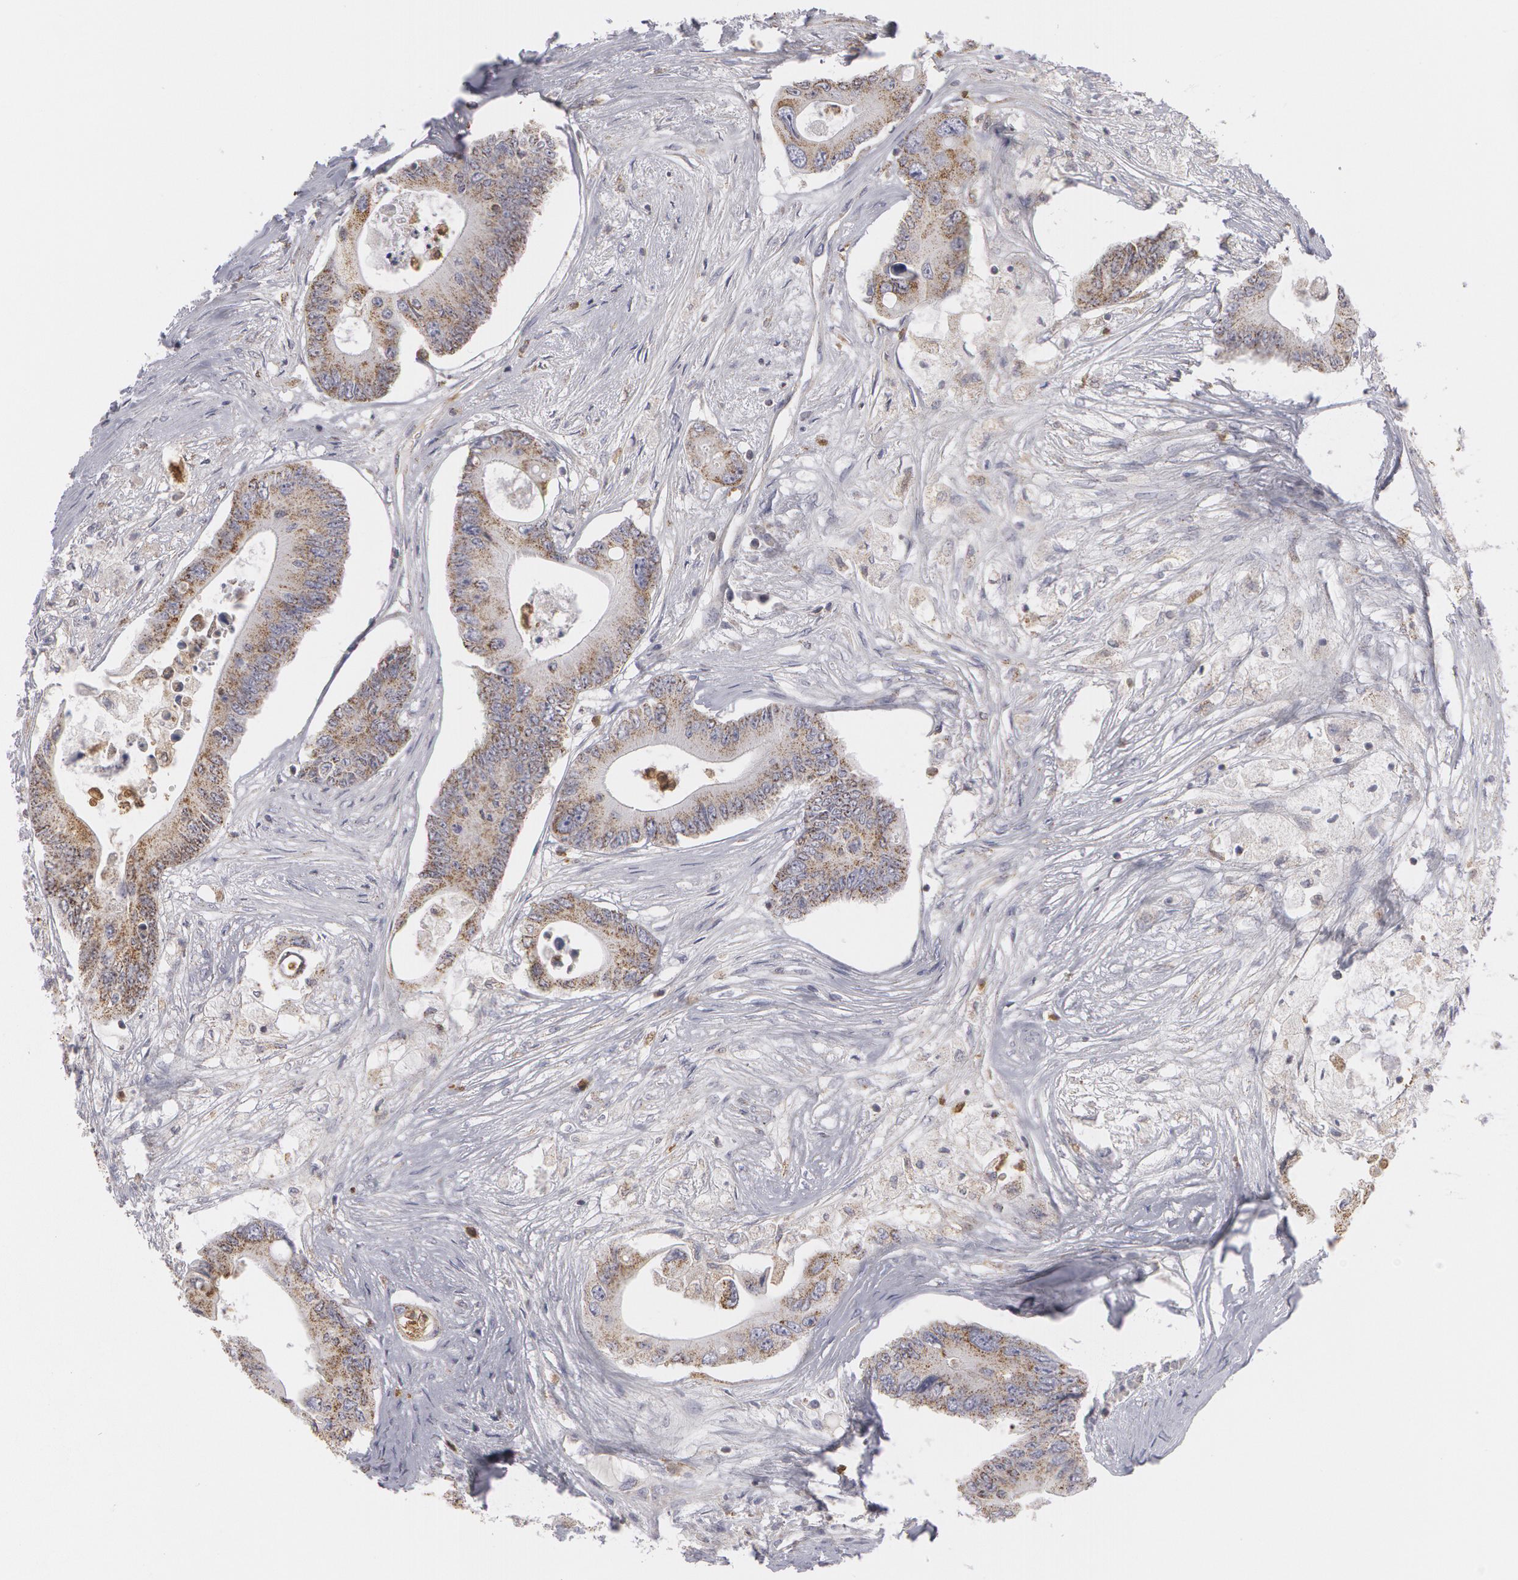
{"staining": {"intensity": "weak", "quantity": ">75%", "location": "cytoplasmic/membranous"}, "tissue": "colorectal cancer", "cell_type": "Tumor cells", "image_type": "cancer", "snomed": [{"axis": "morphology", "description": "Adenocarcinoma, NOS"}, {"axis": "topography", "description": "Colon"}], "caption": "Protein expression analysis of human colorectal cancer reveals weak cytoplasmic/membranous positivity in about >75% of tumor cells.", "gene": "CAT", "patient": {"sex": "male", "age": 65}}